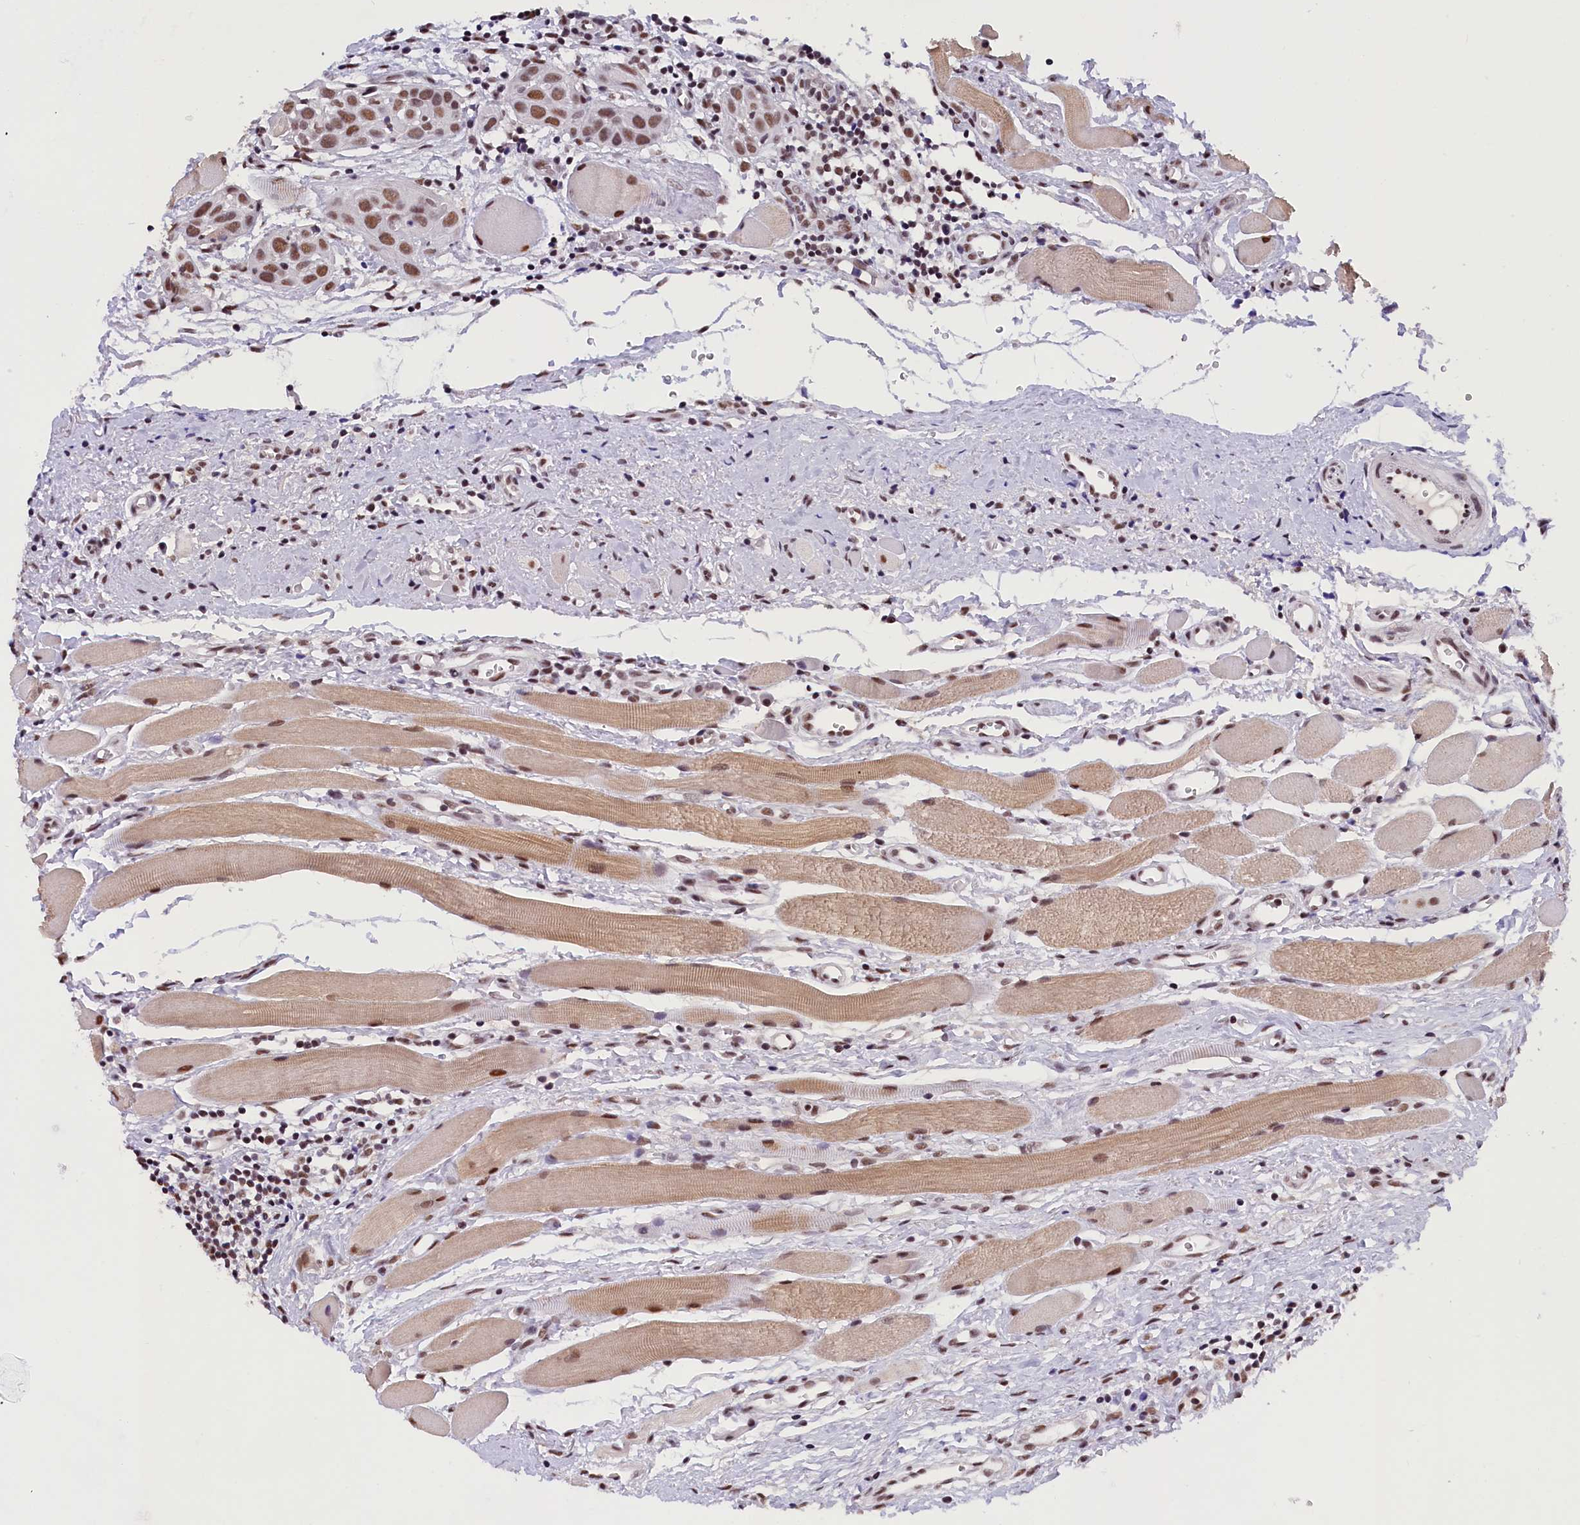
{"staining": {"intensity": "moderate", "quantity": ">75%", "location": "nuclear"}, "tissue": "head and neck cancer", "cell_type": "Tumor cells", "image_type": "cancer", "snomed": [{"axis": "morphology", "description": "Squamous cell carcinoma, NOS"}, {"axis": "topography", "description": "Oral tissue"}, {"axis": "topography", "description": "Head-Neck"}], "caption": "Immunohistochemical staining of human squamous cell carcinoma (head and neck) shows medium levels of moderate nuclear expression in about >75% of tumor cells.", "gene": "ZC3H4", "patient": {"sex": "female", "age": 50}}